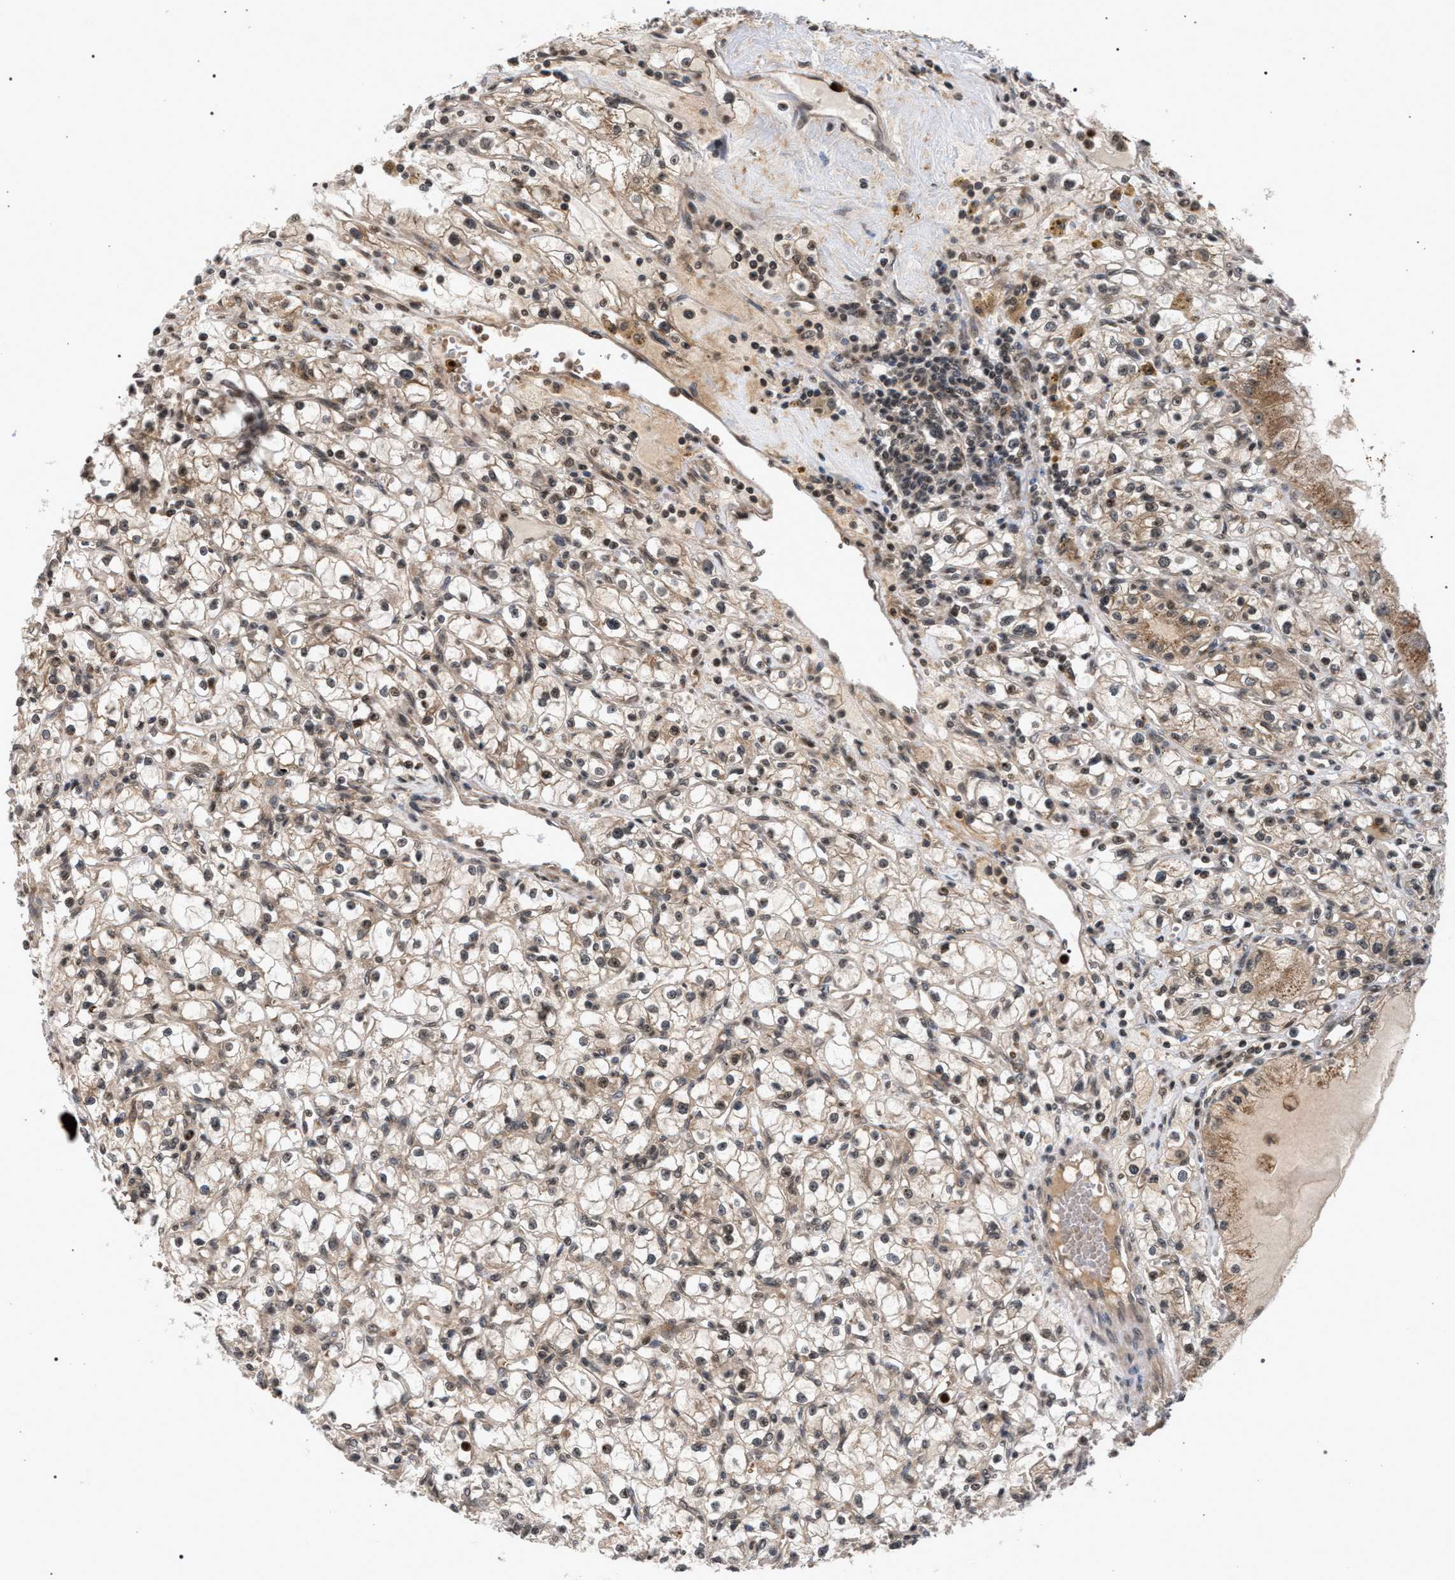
{"staining": {"intensity": "weak", "quantity": ">75%", "location": "cytoplasmic/membranous"}, "tissue": "renal cancer", "cell_type": "Tumor cells", "image_type": "cancer", "snomed": [{"axis": "morphology", "description": "Adenocarcinoma, NOS"}, {"axis": "topography", "description": "Kidney"}], "caption": "Protein expression by immunohistochemistry (IHC) reveals weak cytoplasmic/membranous expression in about >75% of tumor cells in adenocarcinoma (renal).", "gene": "IRAK4", "patient": {"sex": "male", "age": 56}}